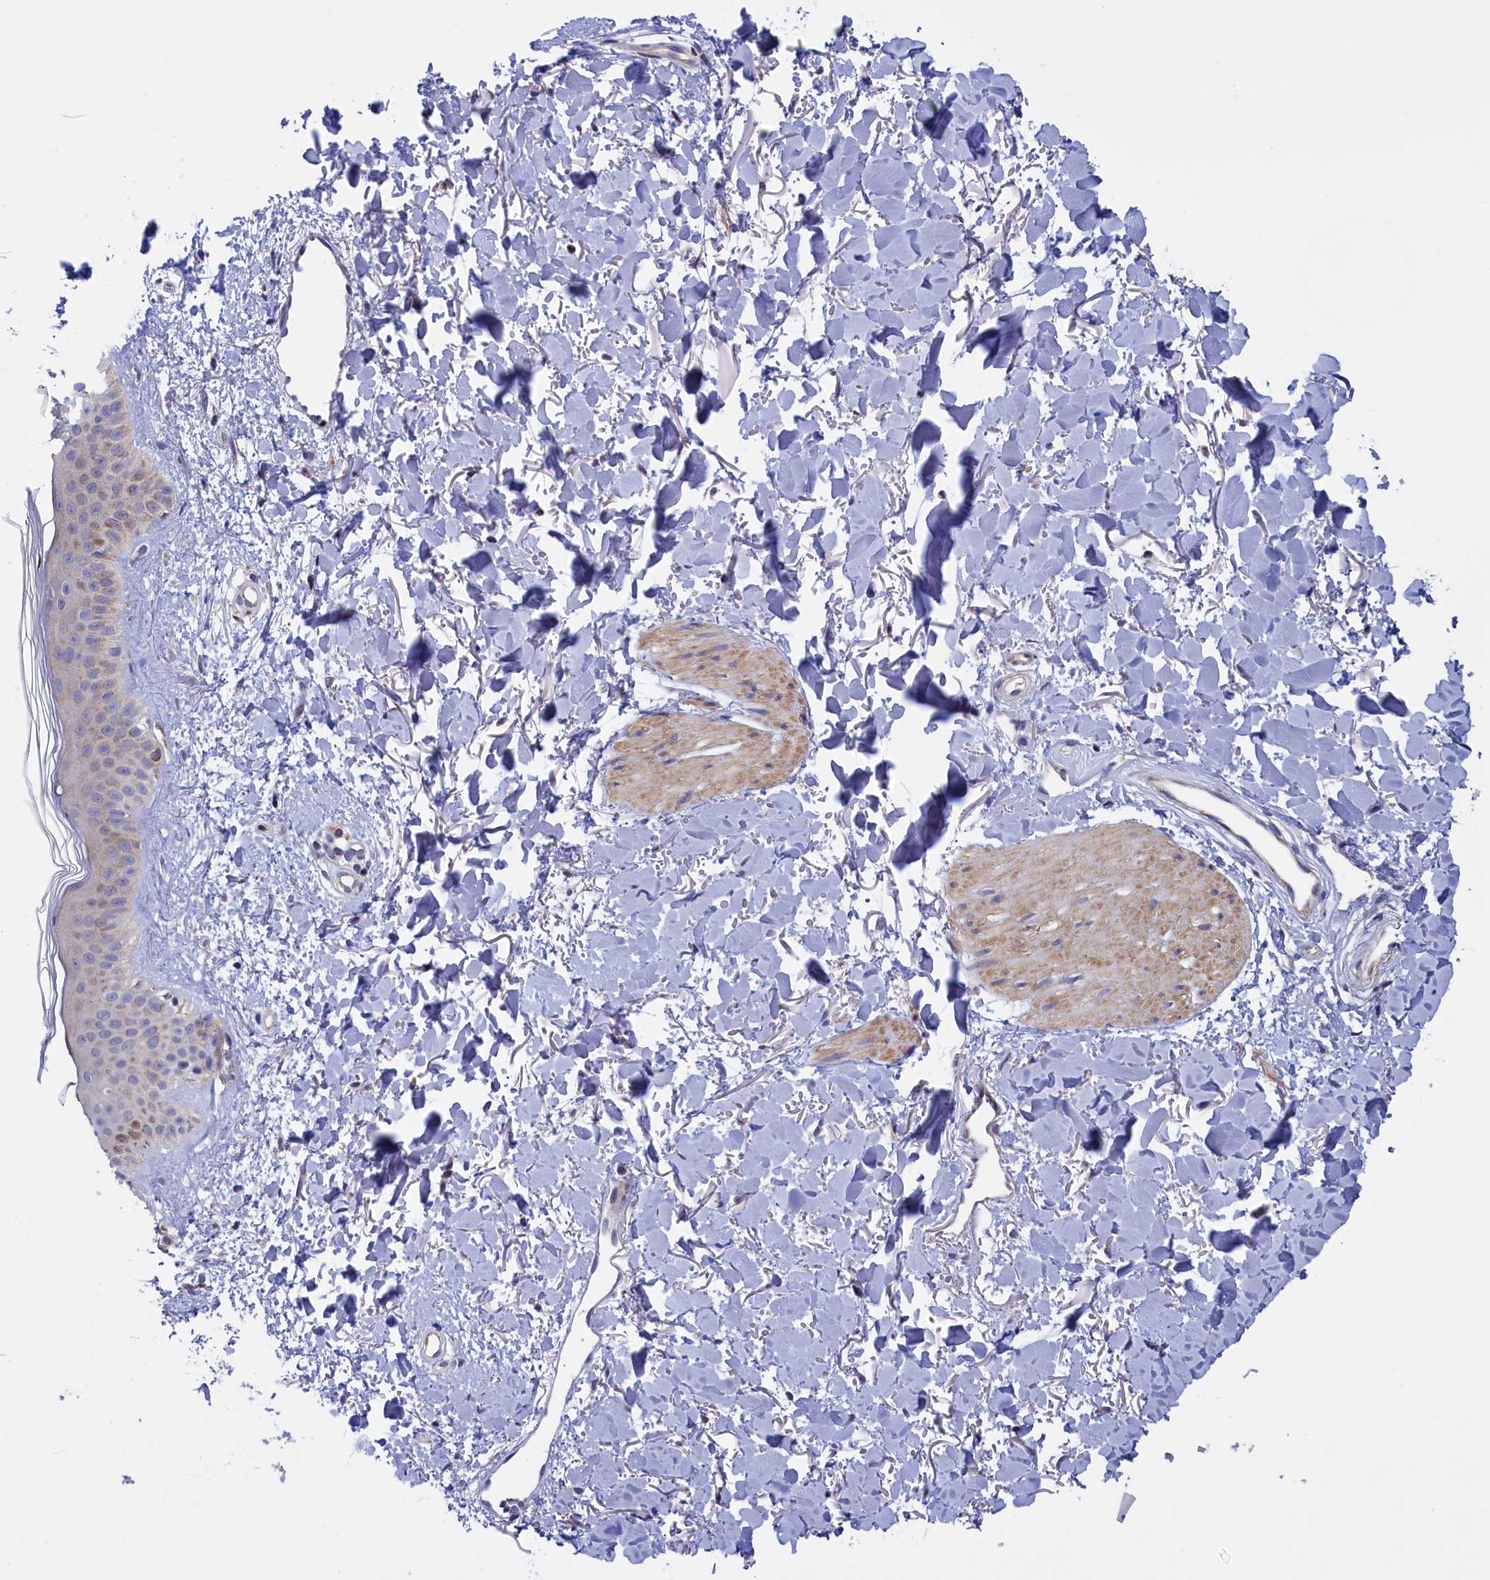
{"staining": {"intensity": "weak", "quantity": "25%-75%", "location": "cytoplasmic/membranous"}, "tissue": "skin", "cell_type": "Fibroblasts", "image_type": "normal", "snomed": [{"axis": "morphology", "description": "Normal tissue, NOS"}, {"axis": "topography", "description": "Skin"}], "caption": "Weak cytoplasmic/membranous staining for a protein is appreciated in approximately 25%-75% of fibroblasts of unremarkable skin using immunohistochemistry (IHC).", "gene": "IFT122", "patient": {"sex": "female", "age": 58}}